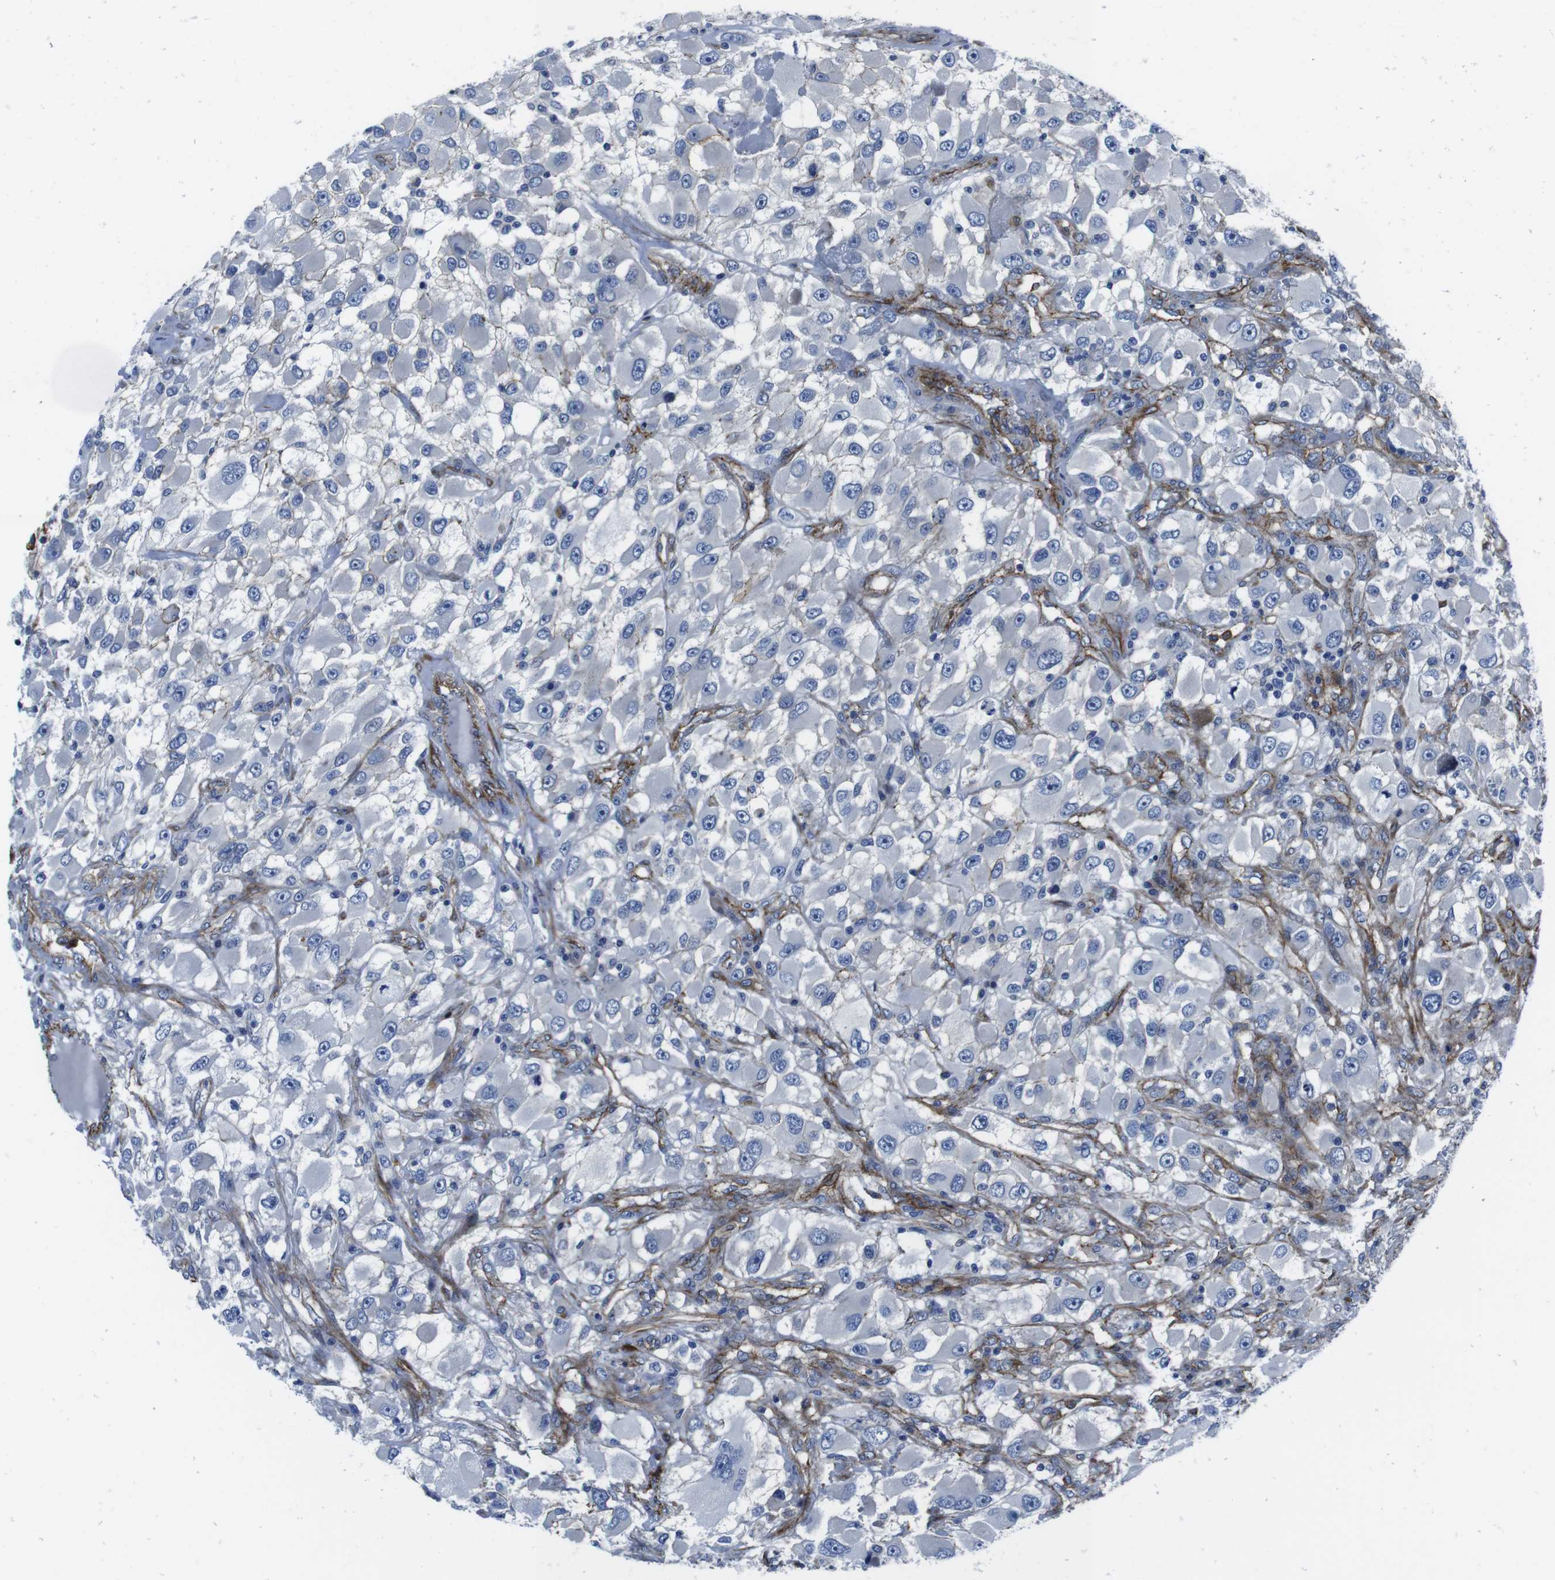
{"staining": {"intensity": "negative", "quantity": "none", "location": "none"}, "tissue": "renal cancer", "cell_type": "Tumor cells", "image_type": "cancer", "snomed": [{"axis": "morphology", "description": "Adenocarcinoma, NOS"}, {"axis": "topography", "description": "Kidney"}], "caption": "A high-resolution photomicrograph shows immunohistochemistry staining of renal cancer, which exhibits no significant staining in tumor cells.", "gene": "NUMB", "patient": {"sex": "female", "age": 52}}